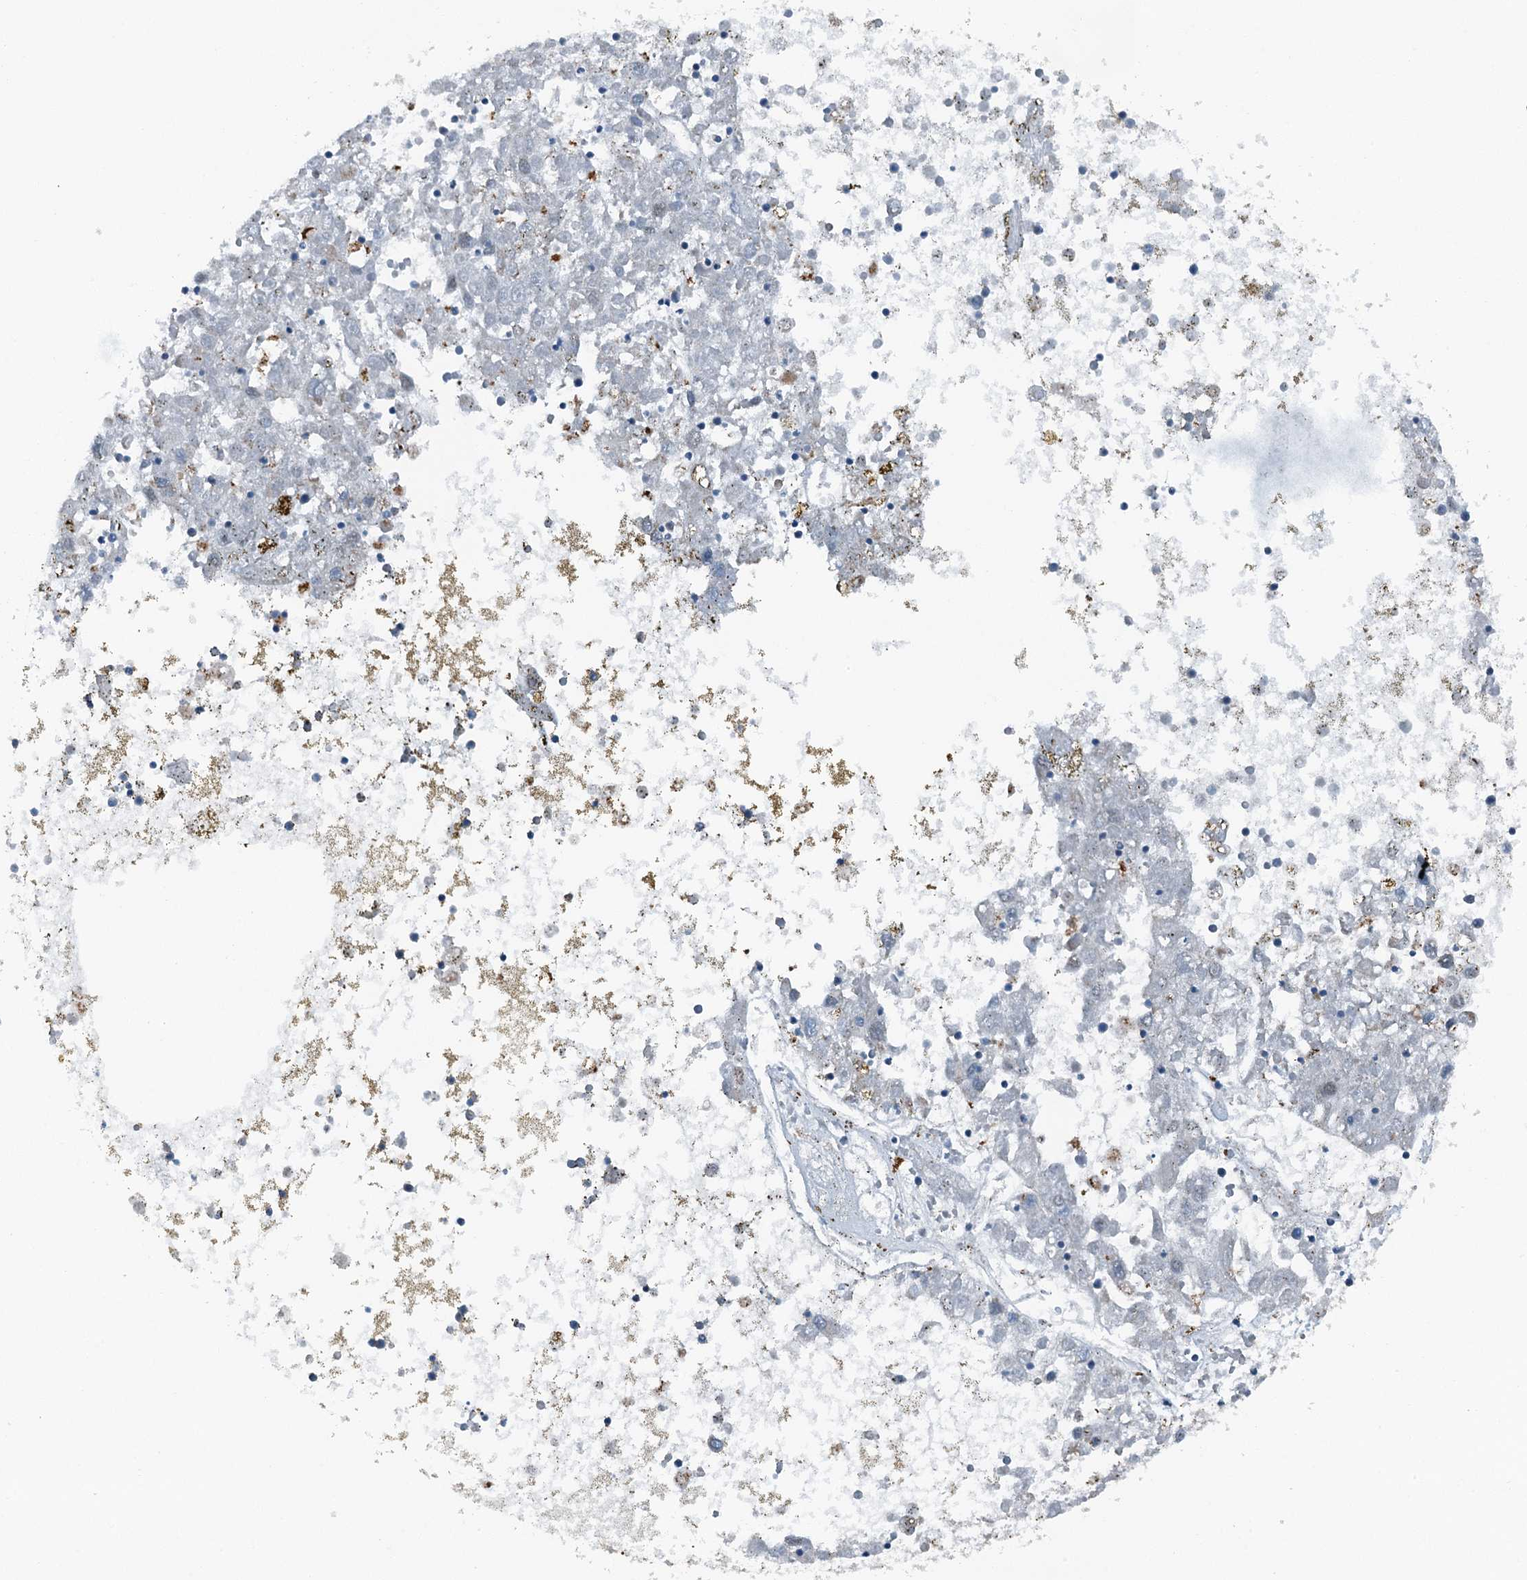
{"staining": {"intensity": "negative", "quantity": "none", "location": "none"}, "tissue": "liver cancer", "cell_type": "Tumor cells", "image_type": "cancer", "snomed": [{"axis": "morphology", "description": "Carcinoma, Hepatocellular, NOS"}, {"axis": "topography", "description": "Liver"}], "caption": "IHC of human liver cancer displays no staining in tumor cells.", "gene": "BMERB1", "patient": {"sex": "male", "age": 49}}